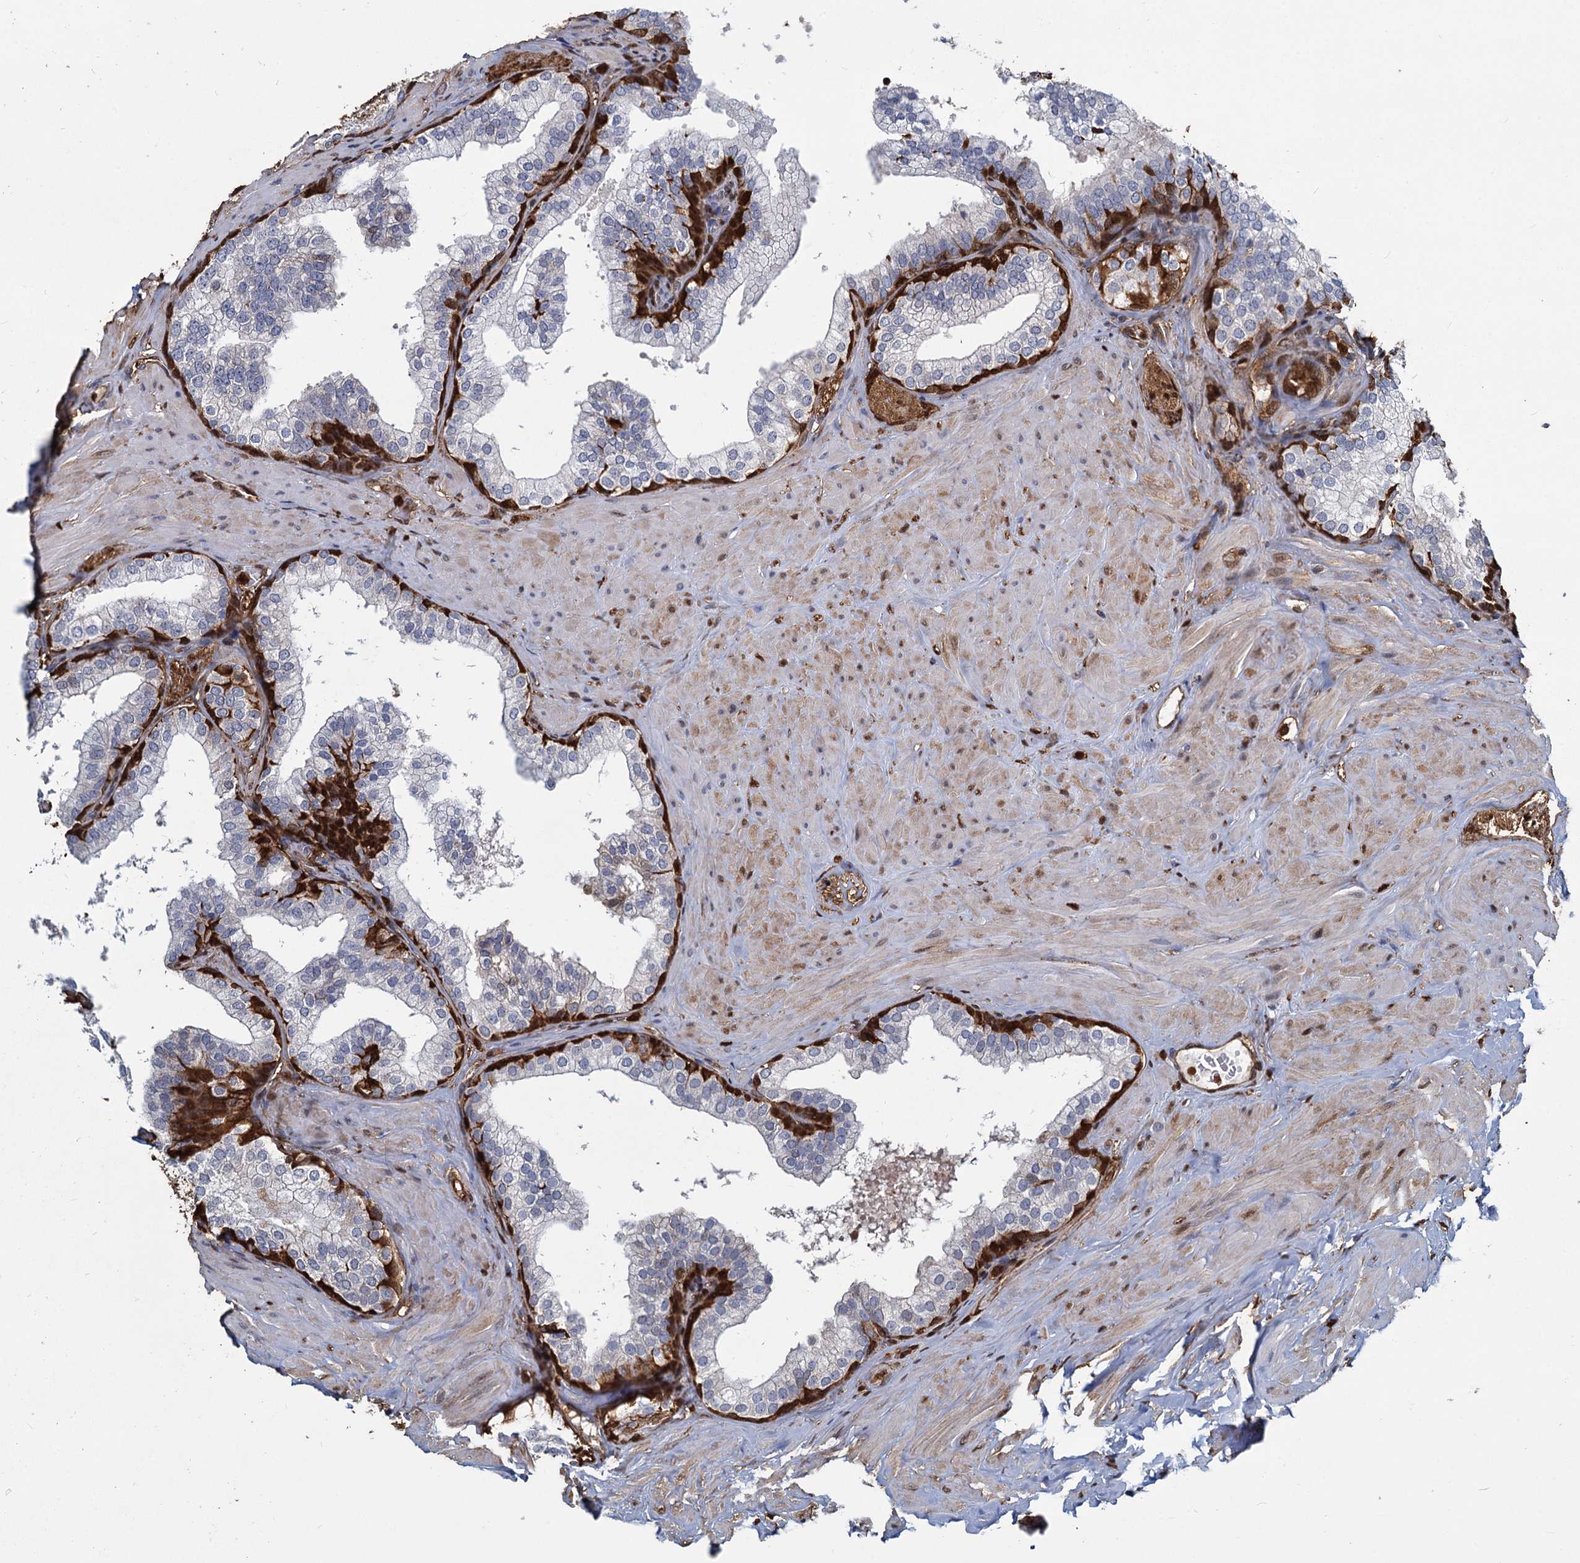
{"staining": {"intensity": "strong", "quantity": "<25%", "location": "cytoplasmic/membranous"}, "tissue": "prostate", "cell_type": "Glandular cells", "image_type": "normal", "snomed": [{"axis": "morphology", "description": "Normal tissue, NOS"}, {"axis": "topography", "description": "Prostate"}], "caption": "Protein staining demonstrates strong cytoplasmic/membranous staining in about <25% of glandular cells in unremarkable prostate.", "gene": "S100A6", "patient": {"sex": "male", "age": 60}}